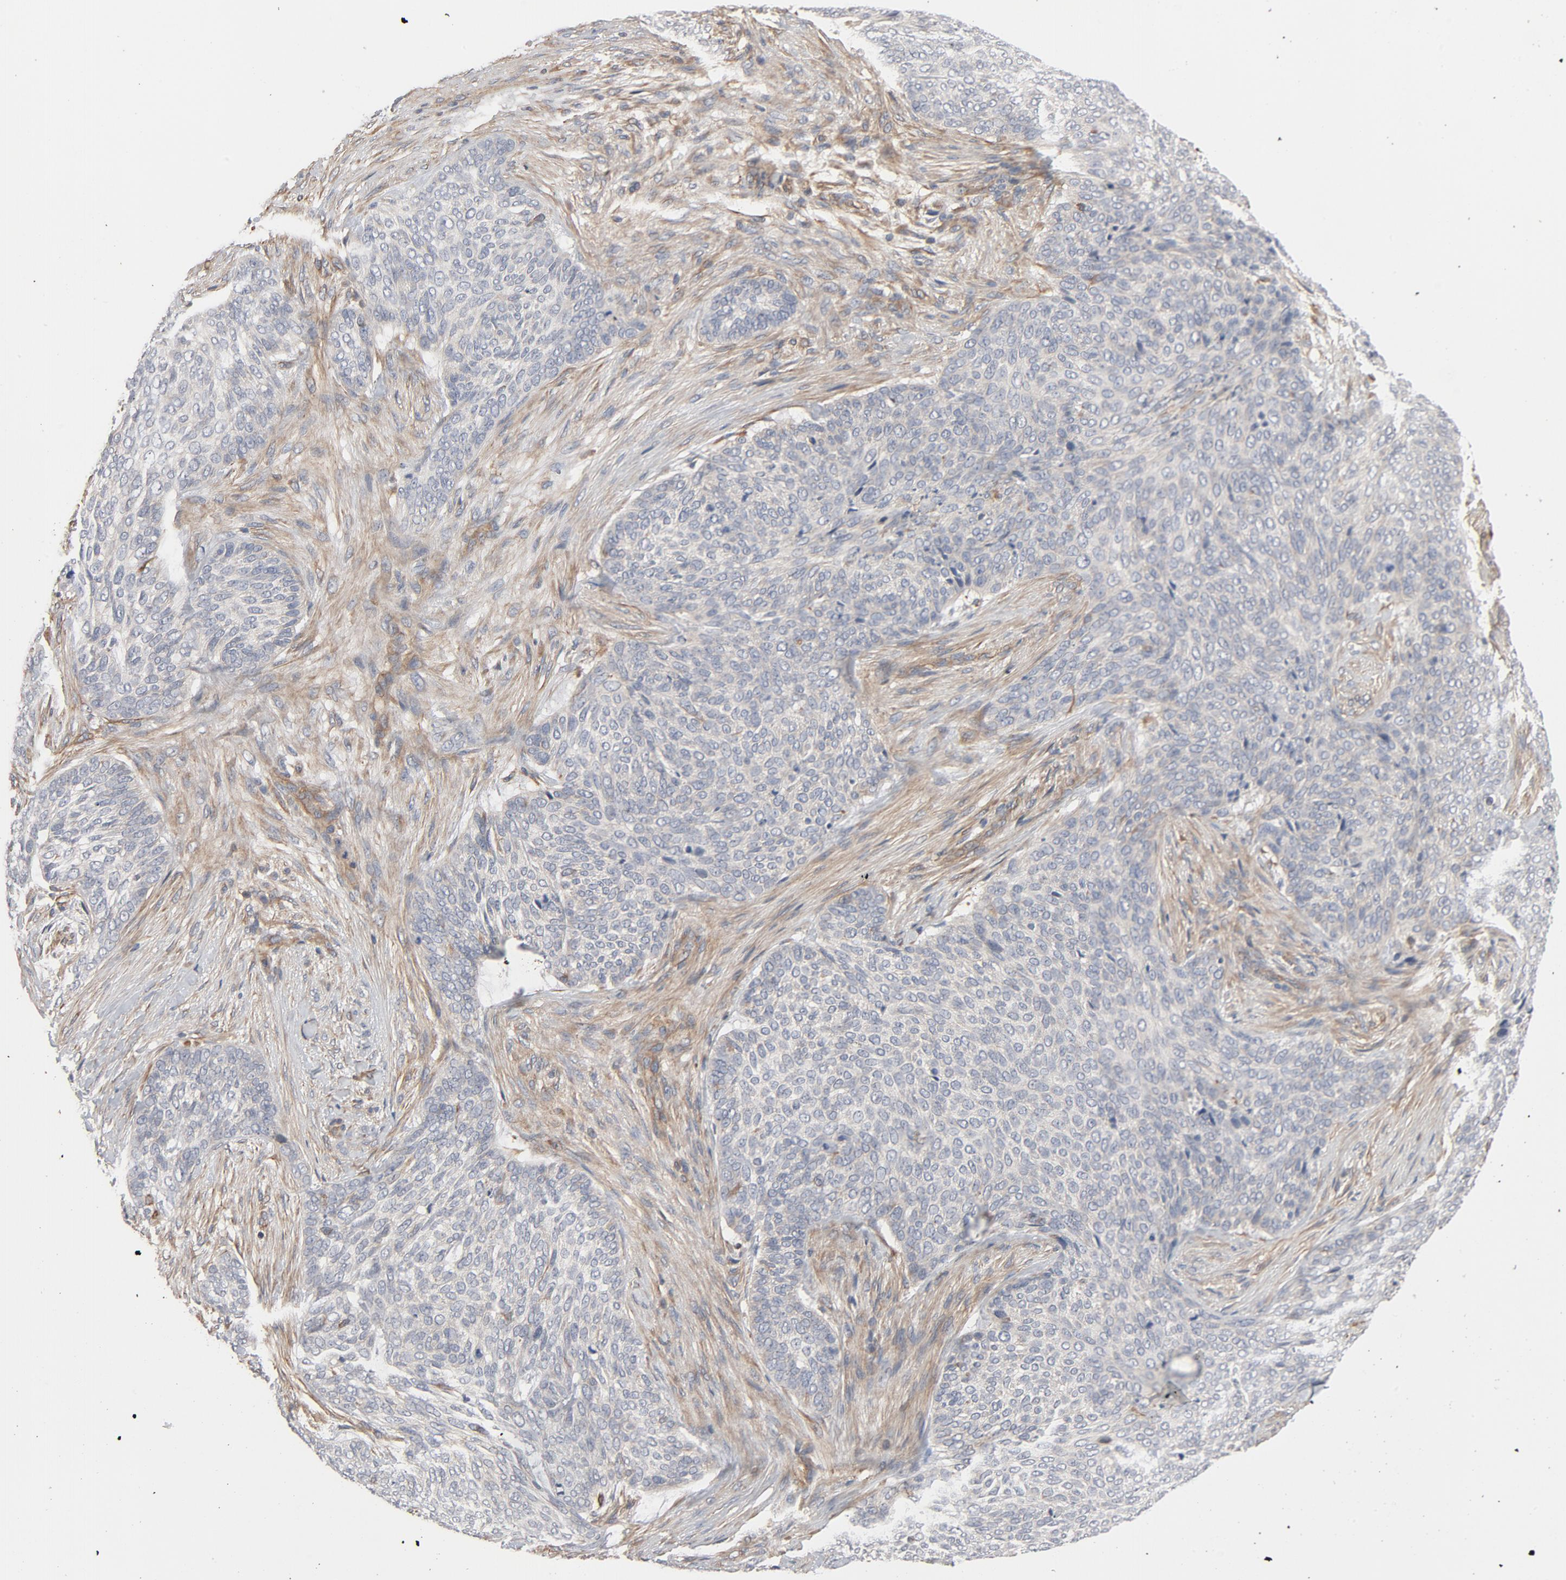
{"staining": {"intensity": "weak", "quantity": "<25%", "location": "cytoplasmic/membranous"}, "tissue": "skin cancer", "cell_type": "Tumor cells", "image_type": "cancer", "snomed": [{"axis": "morphology", "description": "Basal cell carcinoma"}, {"axis": "topography", "description": "Skin"}], "caption": "This image is of skin basal cell carcinoma stained with IHC to label a protein in brown with the nuclei are counter-stained blue. There is no positivity in tumor cells.", "gene": "TRIOBP", "patient": {"sex": "male", "age": 91}}